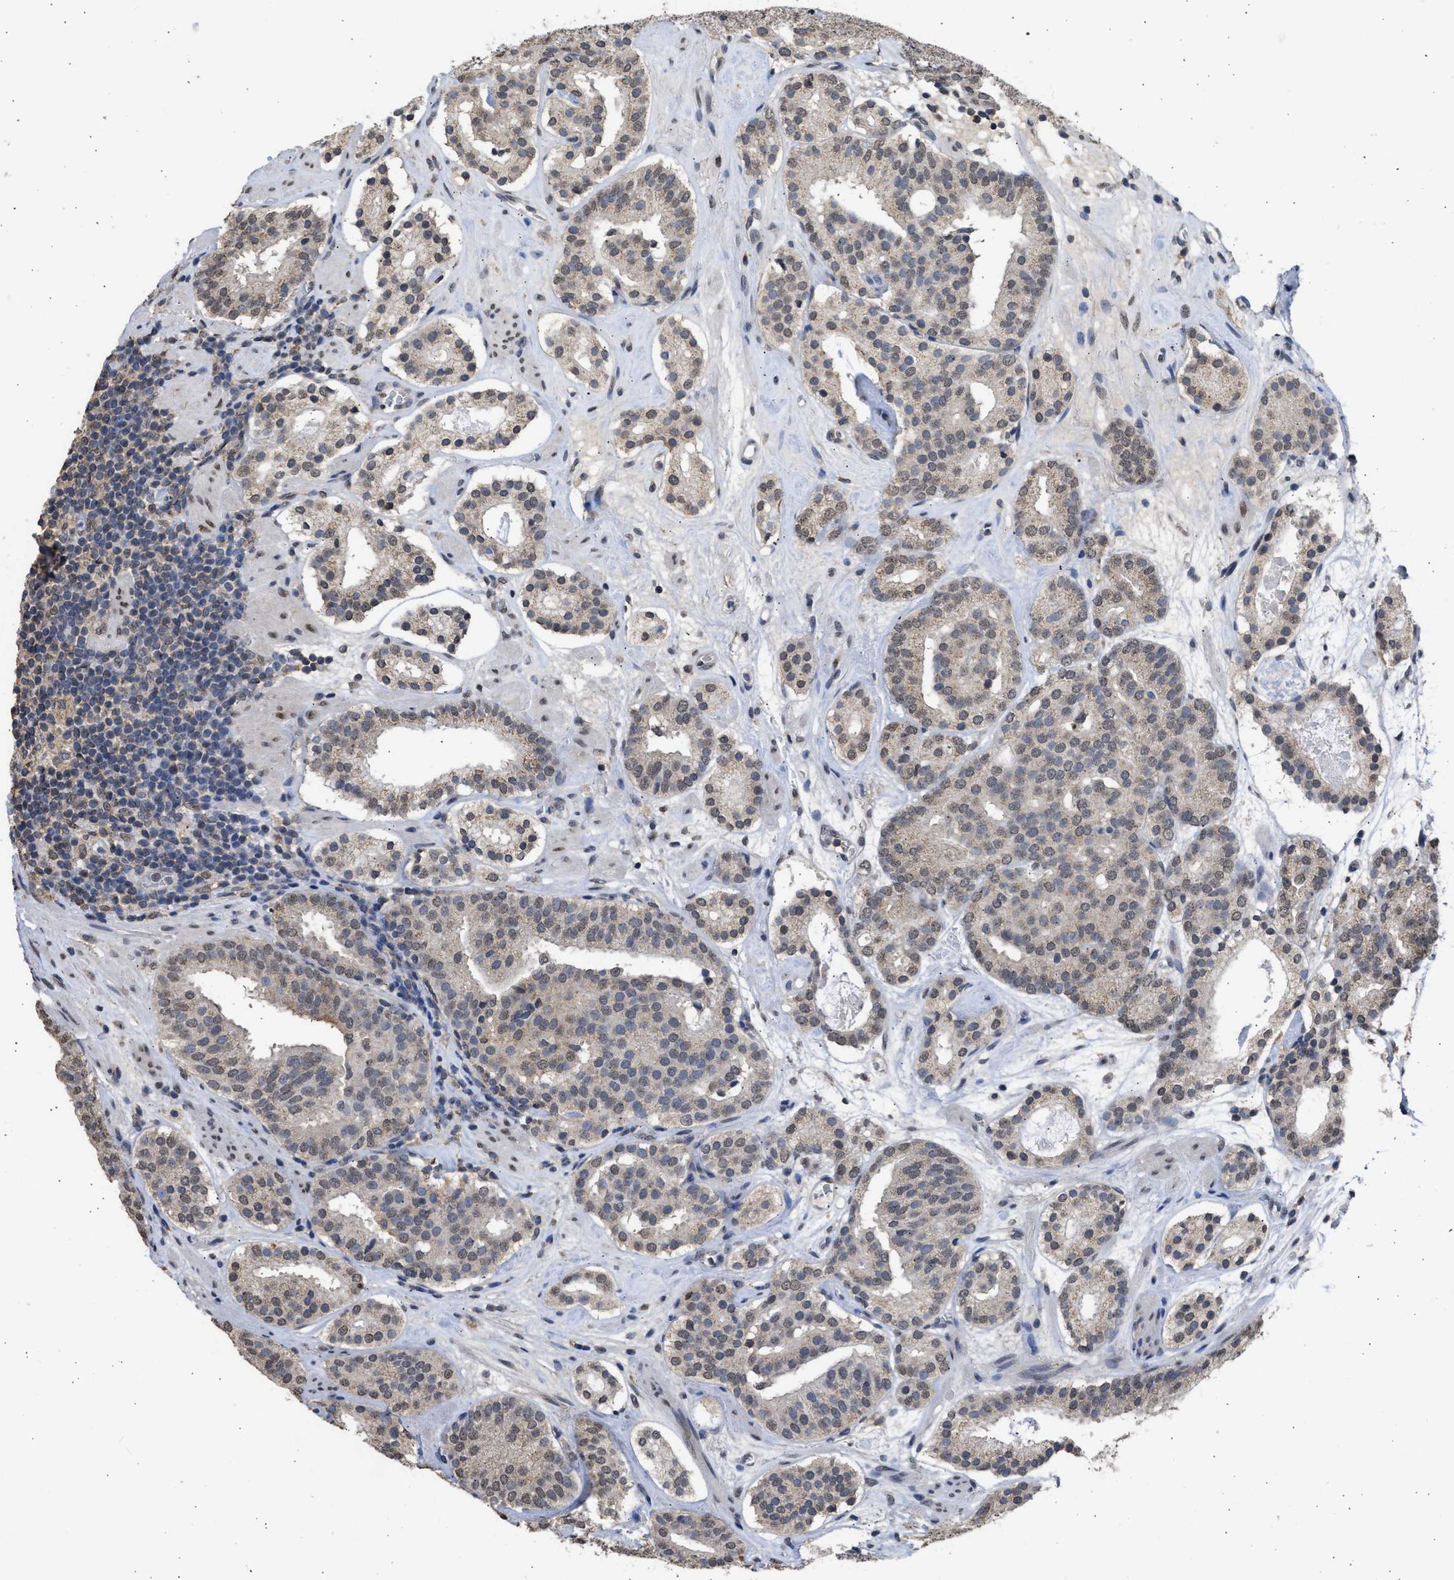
{"staining": {"intensity": "negative", "quantity": "none", "location": "none"}, "tissue": "prostate cancer", "cell_type": "Tumor cells", "image_type": "cancer", "snomed": [{"axis": "morphology", "description": "Adenocarcinoma, Low grade"}, {"axis": "topography", "description": "Prostate"}], "caption": "Adenocarcinoma (low-grade) (prostate) stained for a protein using IHC reveals no positivity tumor cells.", "gene": "NUP35", "patient": {"sex": "male", "age": 69}}